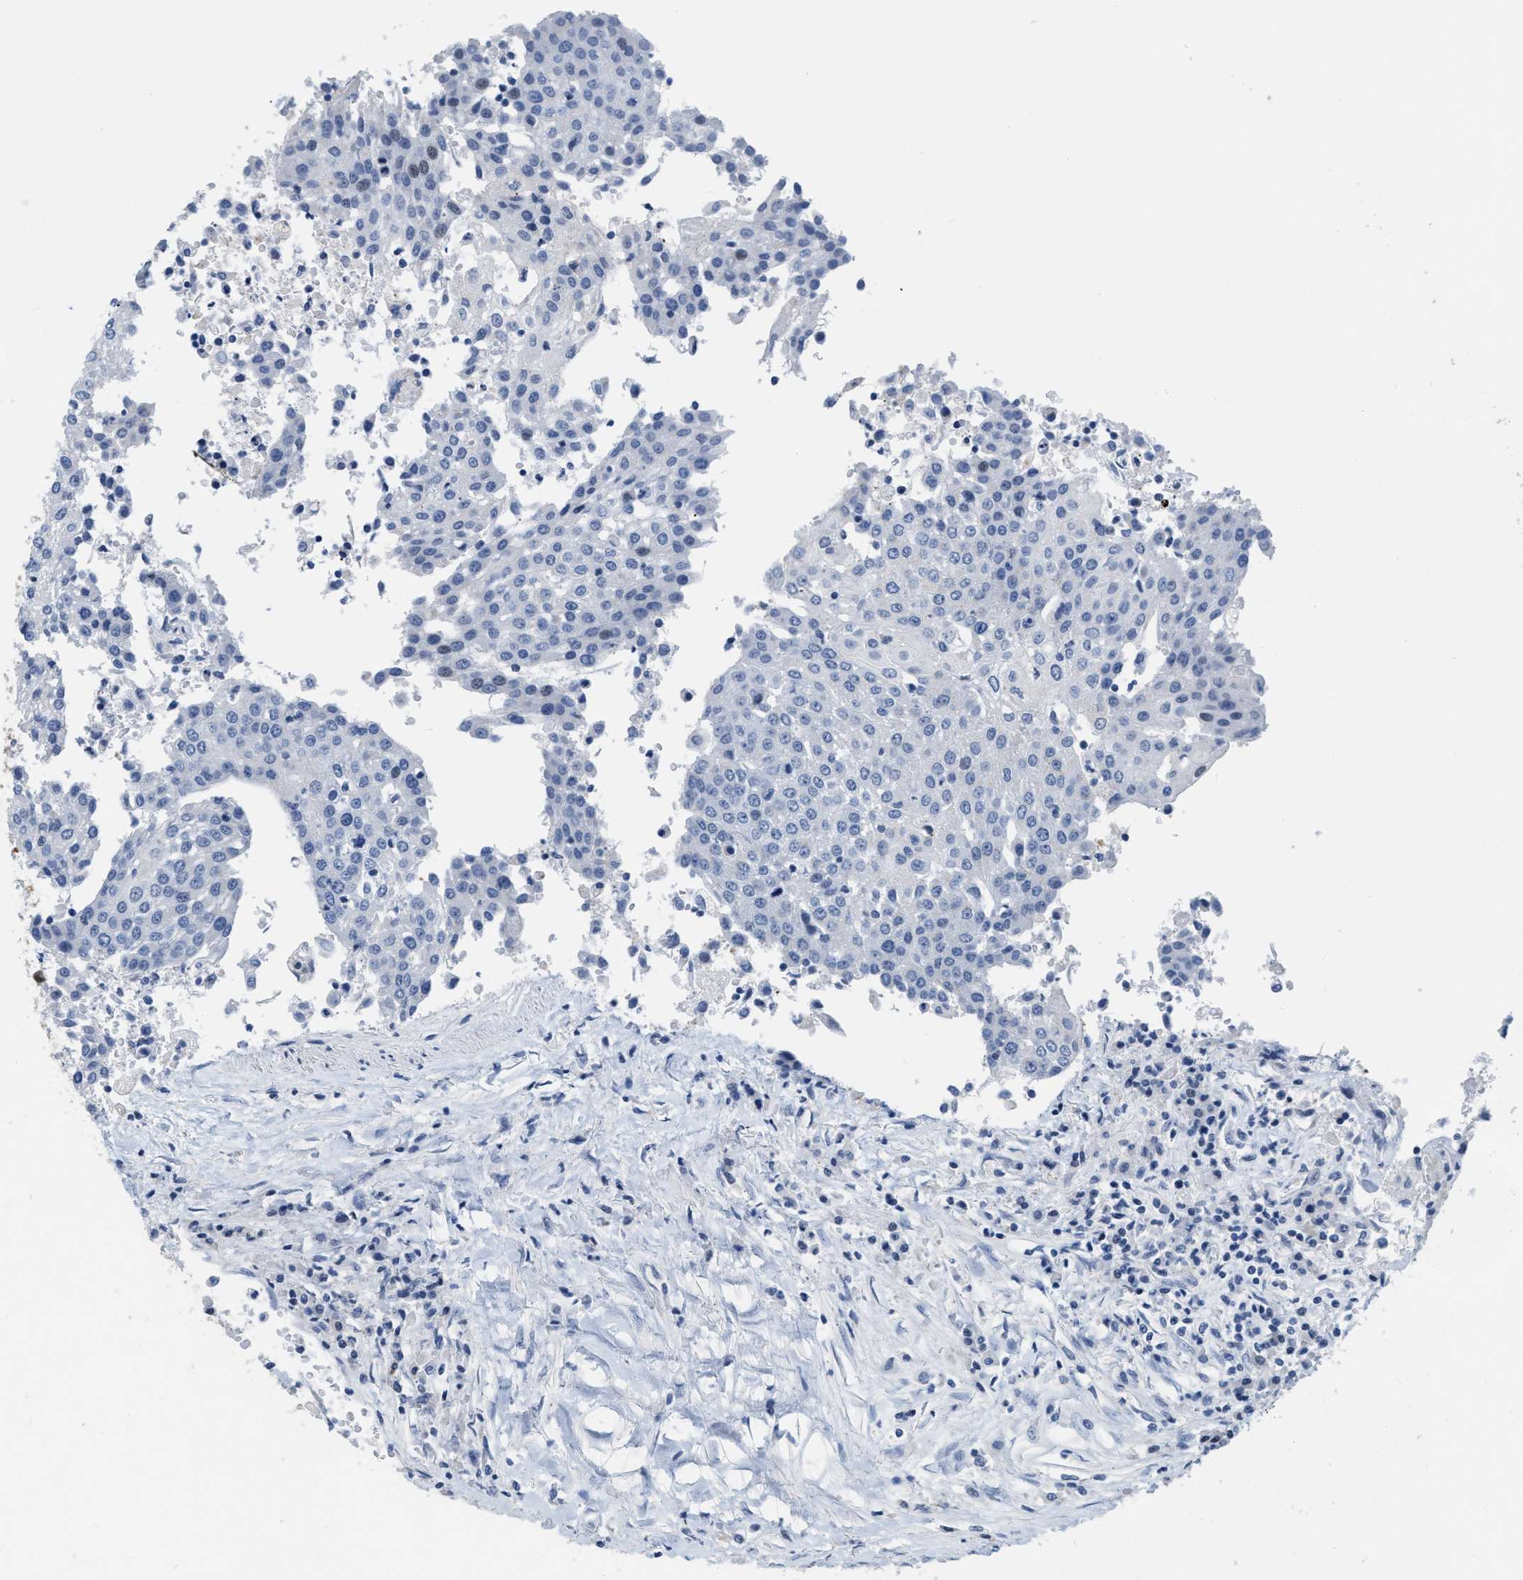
{"staining": {"intensity": "negative", "quantity": "none", "location": "none"}, "tissue": "urothelial cancer", "cell_type": "Tumor cells", "image_type": "cancer", "snomed": [{"axis": "morphology", "description": "Urothelial carcinoma, High grade"}, {"axis": "topography", "description": "Urinary bladder"}], "caption": "A high-resolution image shows IHC staining of urothelial cancer, which displays no significant staining in tumor cells. The staining was performed using DAB (3,3'-diaminobenzidine) to visualize the protein expression in brown, while the nuclei were stained in blue with hematoxylin (Magnification: 20x).", "gene": "CRYM", "patient": {"sex": "female", "age": 85}}